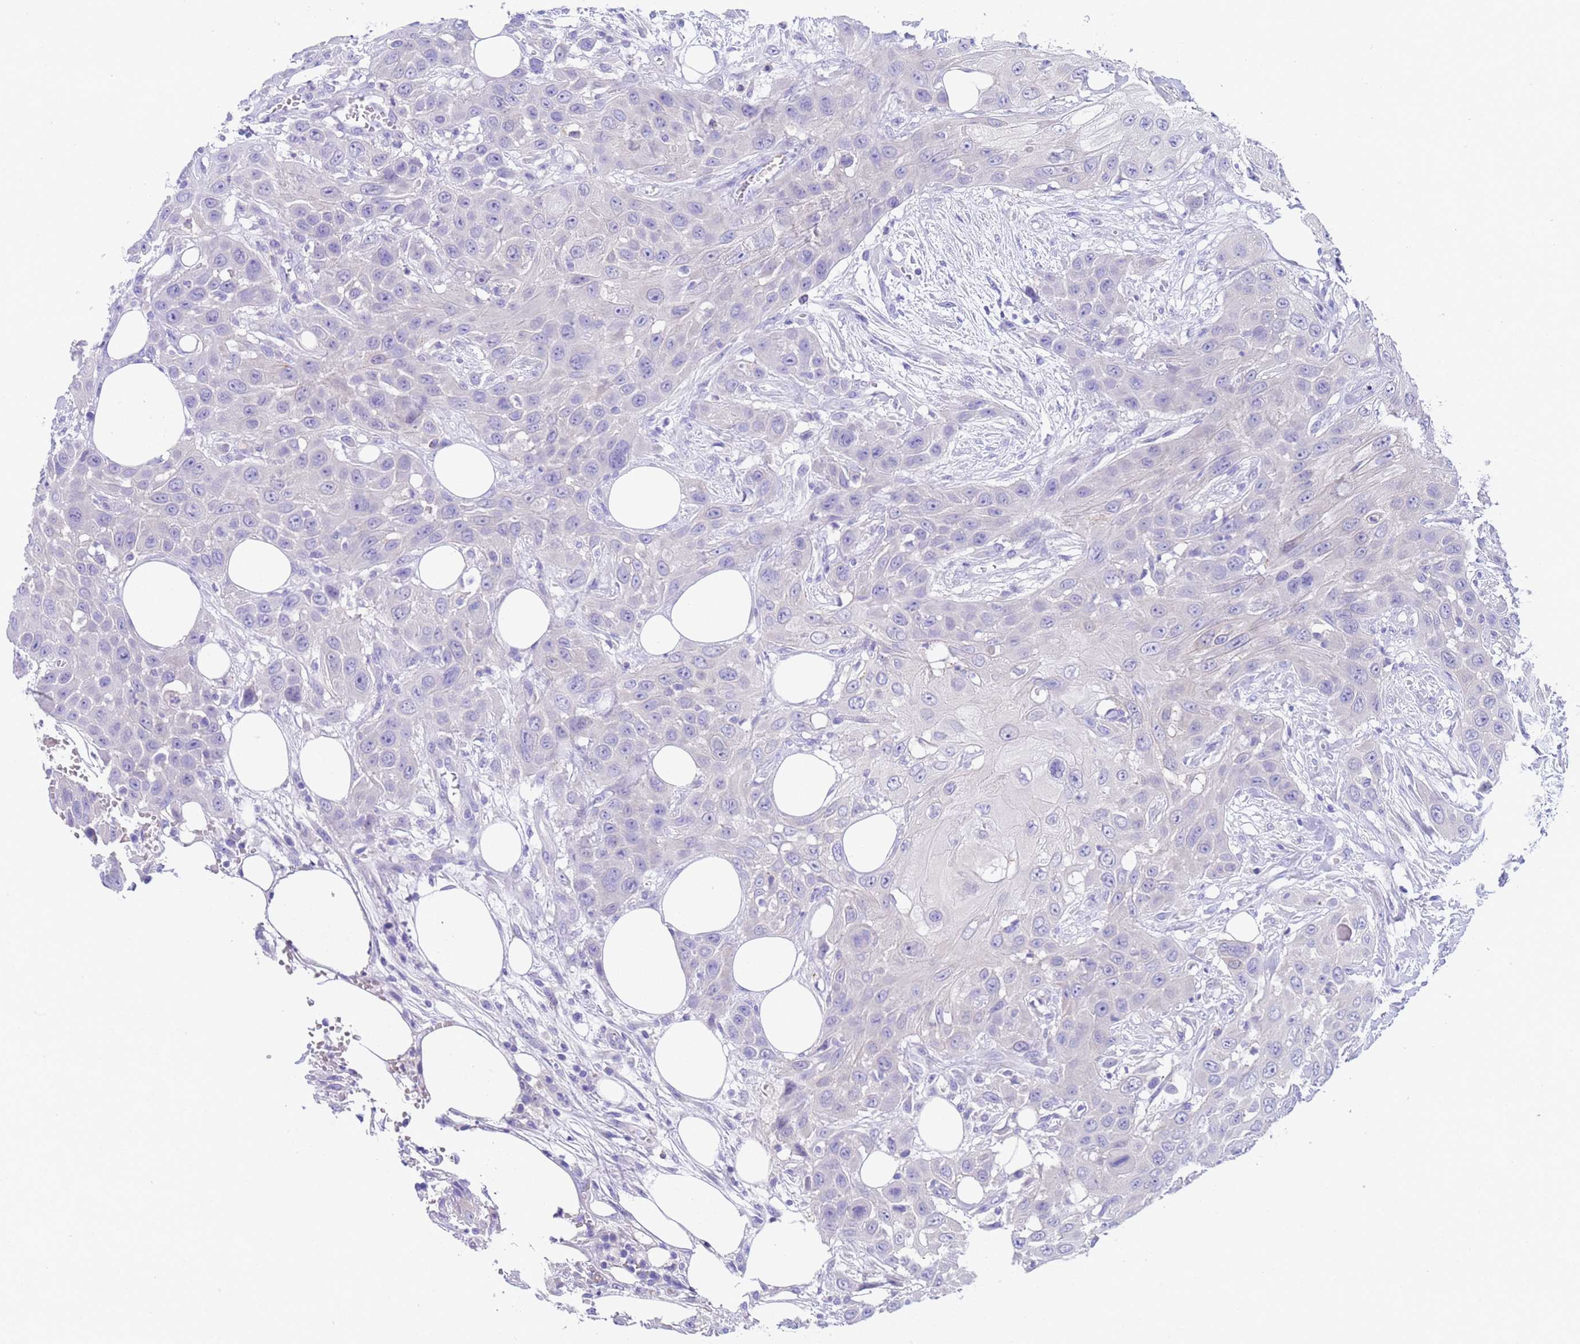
{"staining": {"intensity": "negative", "quantity": "none", "location": "none"}, "tissue": "head and neck cancer", "cell_type": "Tumor cells", "image_type": "cancer", "snomed": [{"axis": "morphology", "description": "Squamous cell carcinoma, NOS"}, {"axis": "topography", "description": "Head-Neck"}], "caption": "Immunohistochemical staining of head and neck squamous cell carcinoma reveals no significant staining in tumor cells. (Immunohistochemistry (ihc), brightfield microscopy, high magnification).", "gene": "USP38", "patient": {"sex": "male", "age": 81}}